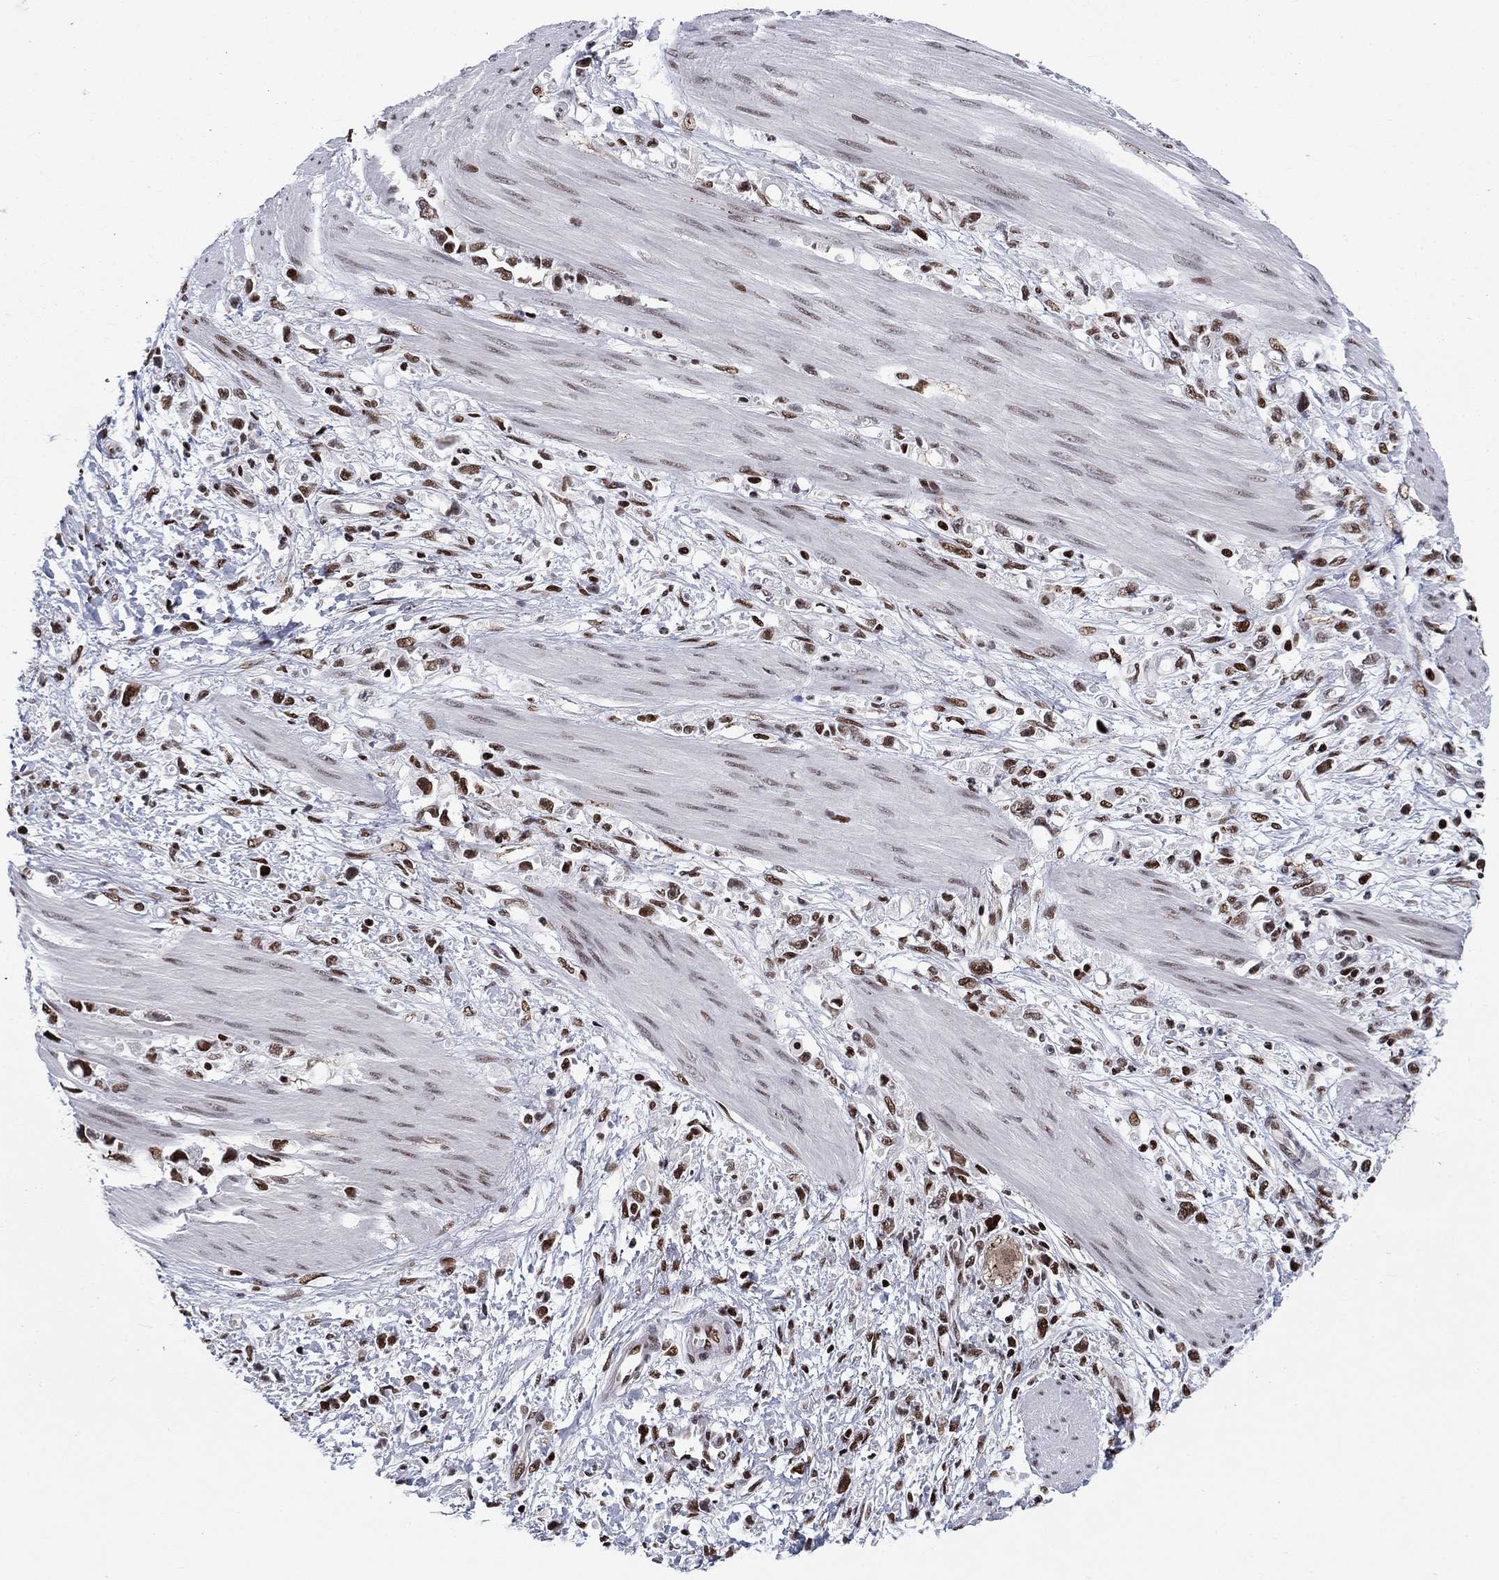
{"staining": {"intensity": "strong", "quantity": "25%-75%", "location": "nuclear"}, "tissue": "stomach cancer", "cell_type": "Tumor cells", "image_type": "cancer", "snomed": [{"axis": "morphology", "description": "Adenocarcinoma, NOS"}, {"axis": "topography", "description": "Stomach"}], "caption": "Protein staining of stomach adenocarcinoma tissue exhibits strong nuclear positivity in about 25%-75% of tumor cells.", "gene": "RPRD1B", "patient": {"sex": "female", "age": 59}}